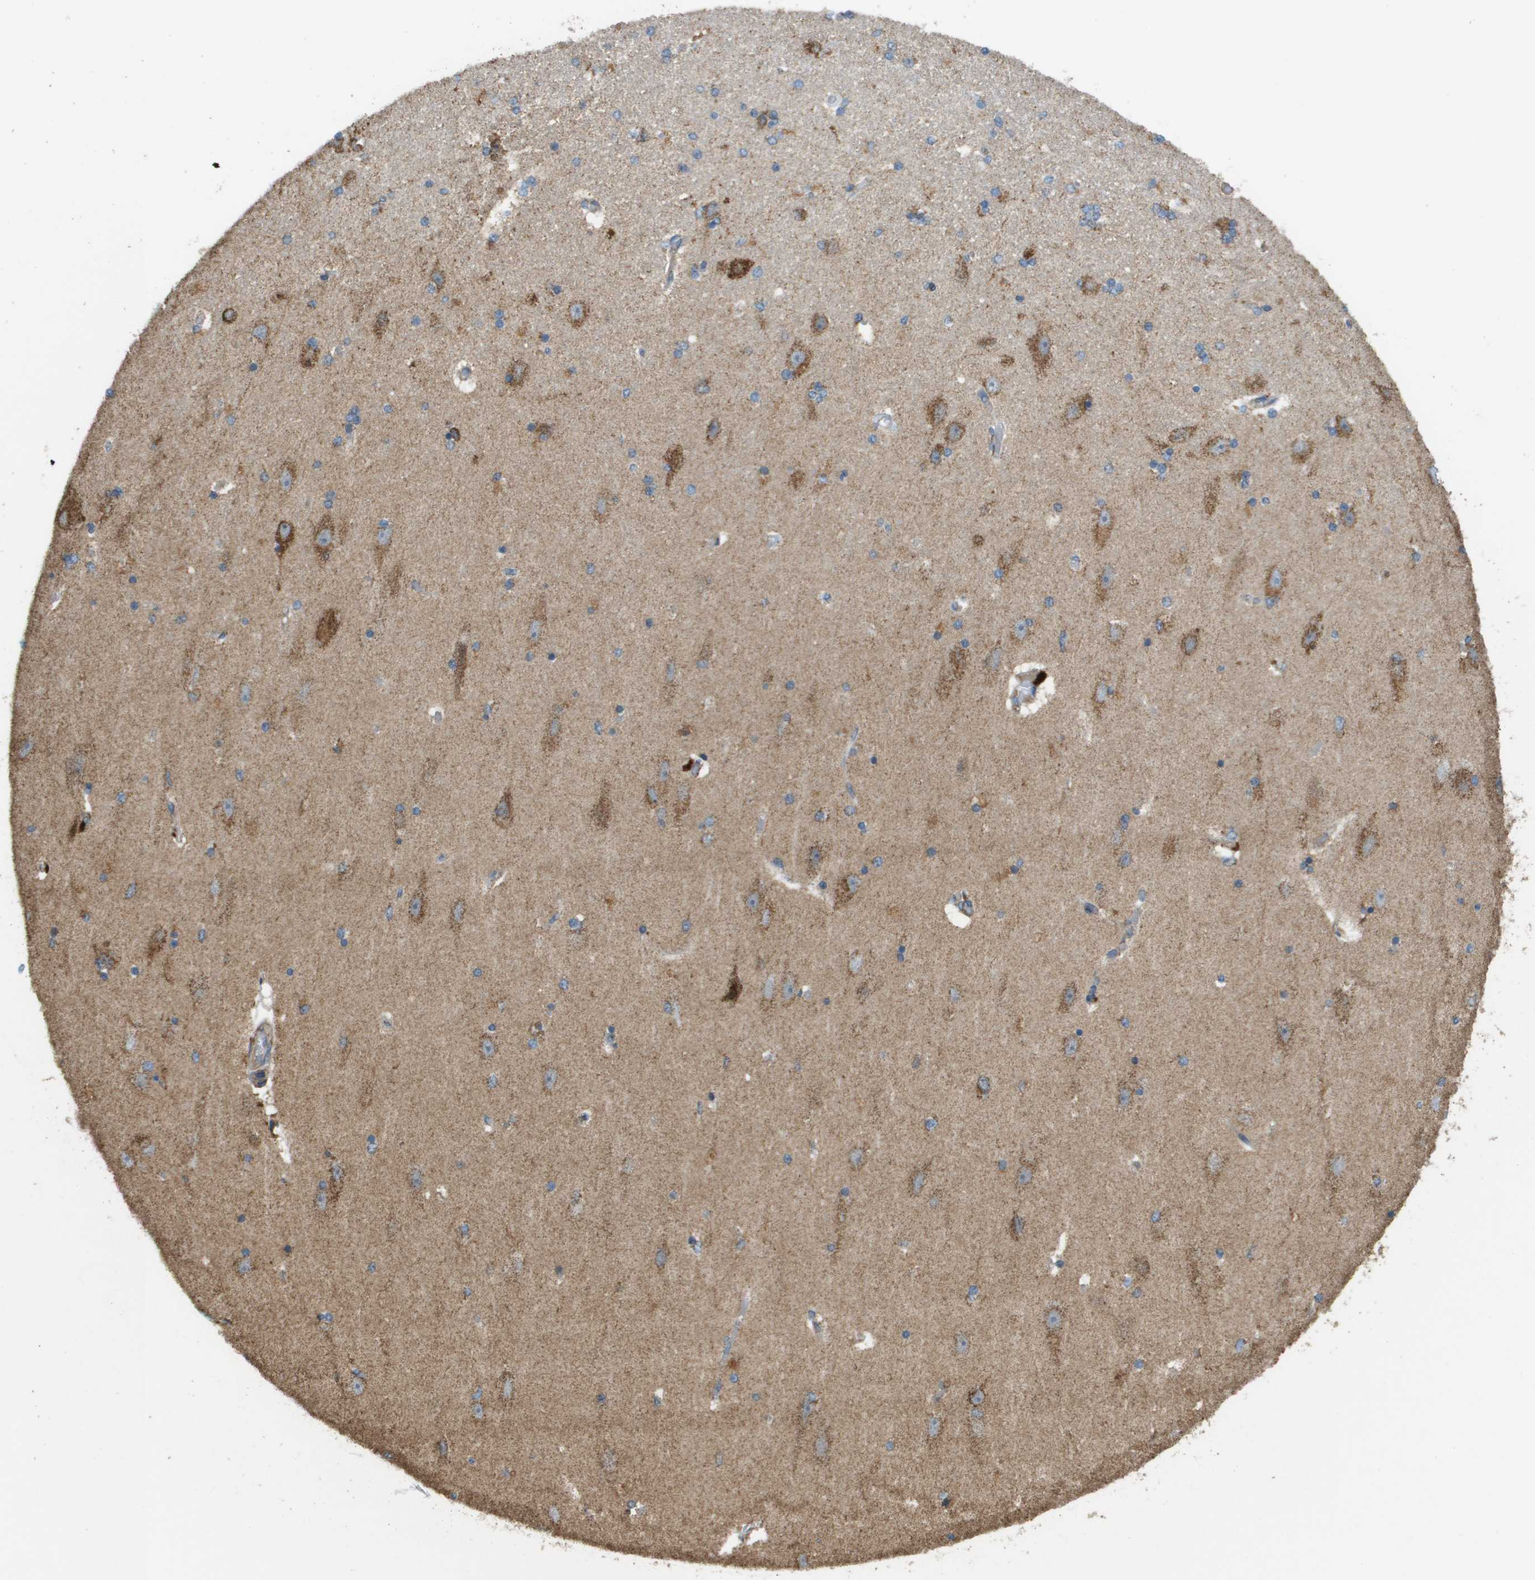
{"staining": {"intensity": "moderate", "quantity": "<25%", "location": "cytoplasmic/membranous"}, "tissue": "hippocampus", "cell_type": "Glial cells", "image_type": "normal", "snomed": [{"axis": "morphology", "description": "Normal tissue, NOS"}, {"axis": "topography", "description": "Hippocampus"}], "caption": "IHC histopathology image of unremarkable hippocampus: hippocampus stained using immunohistochemistry (IHC) displays low levels of moderate protein expression localized specifically in the cytoplasmic/membranous of glial cells, appearing as a cytoplasmic/membranous brown color.", "gene": "NRK", "patient": {"sex": "female", "age": 54}}